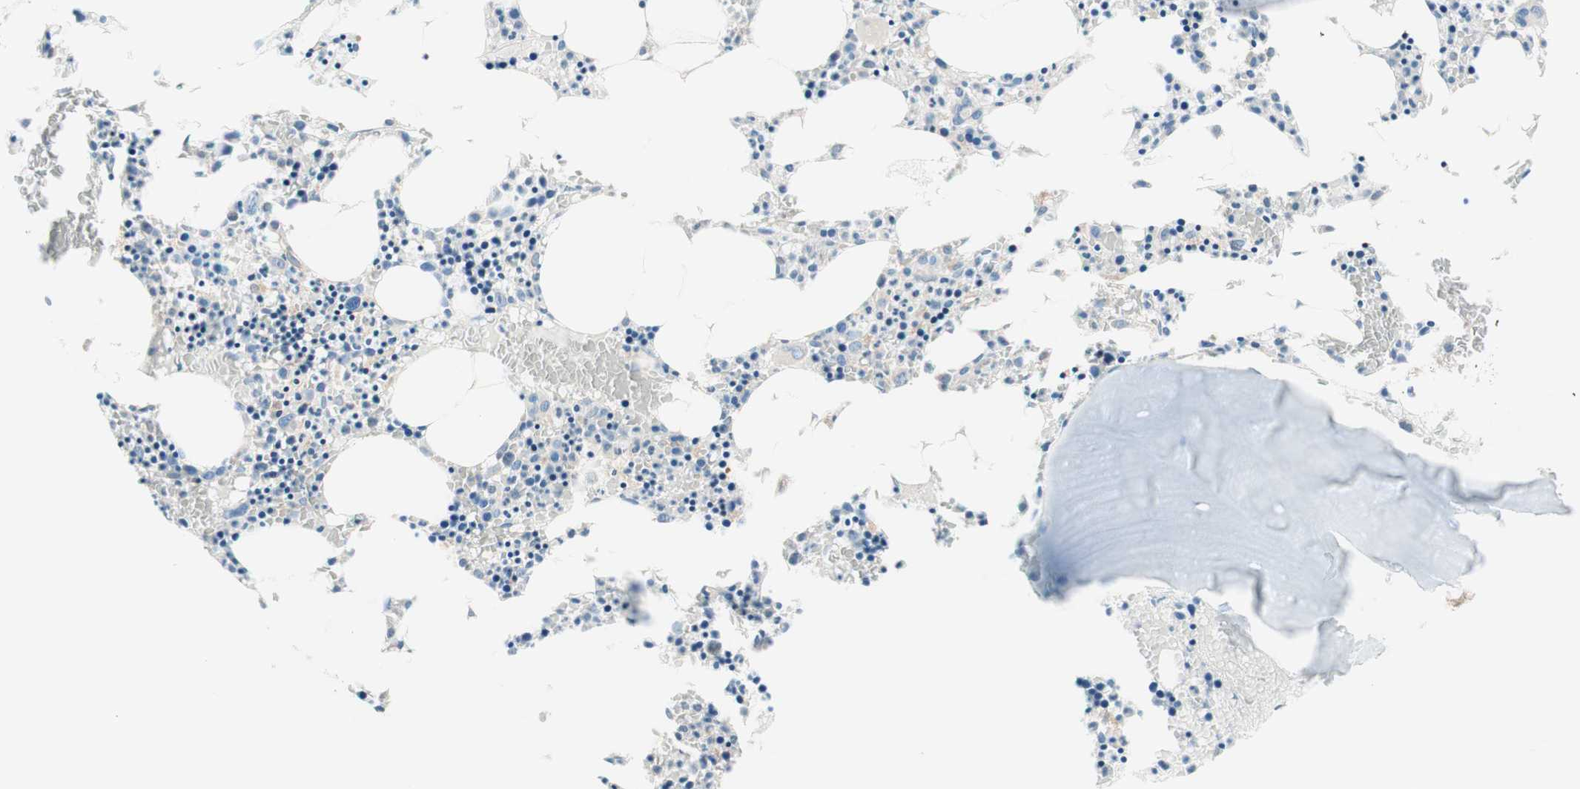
{"staining": {"intensity": "moderate", "quantity": "25%-75%", "location": "cytoplasmic/membranous"}, "tissue": "bone marrow", "cell_type": "Hematopoietic cells", "image_type": "normal", "snomed": [{"axis": "morphology", "description": "Normal tissue, NOS"}, {"axis": "morphology", "description": "Inflammation, NOS"}, {"axis": "topography", "description": "Bone marrow"}], "caption": "Brown immunohistochemical staining in benign human bone marrow reveals moderate cytoplasmic/membranous positivity in about 25%-75% of hematopoietic cells. Using DAB (3,3'-diaminobenzidine) (brown) and hematoxylin (blue) stains, captured at high magnification using brightfield microscopy.", "gene": "COMT", "patient": {"sex": "male", "age": 14}}